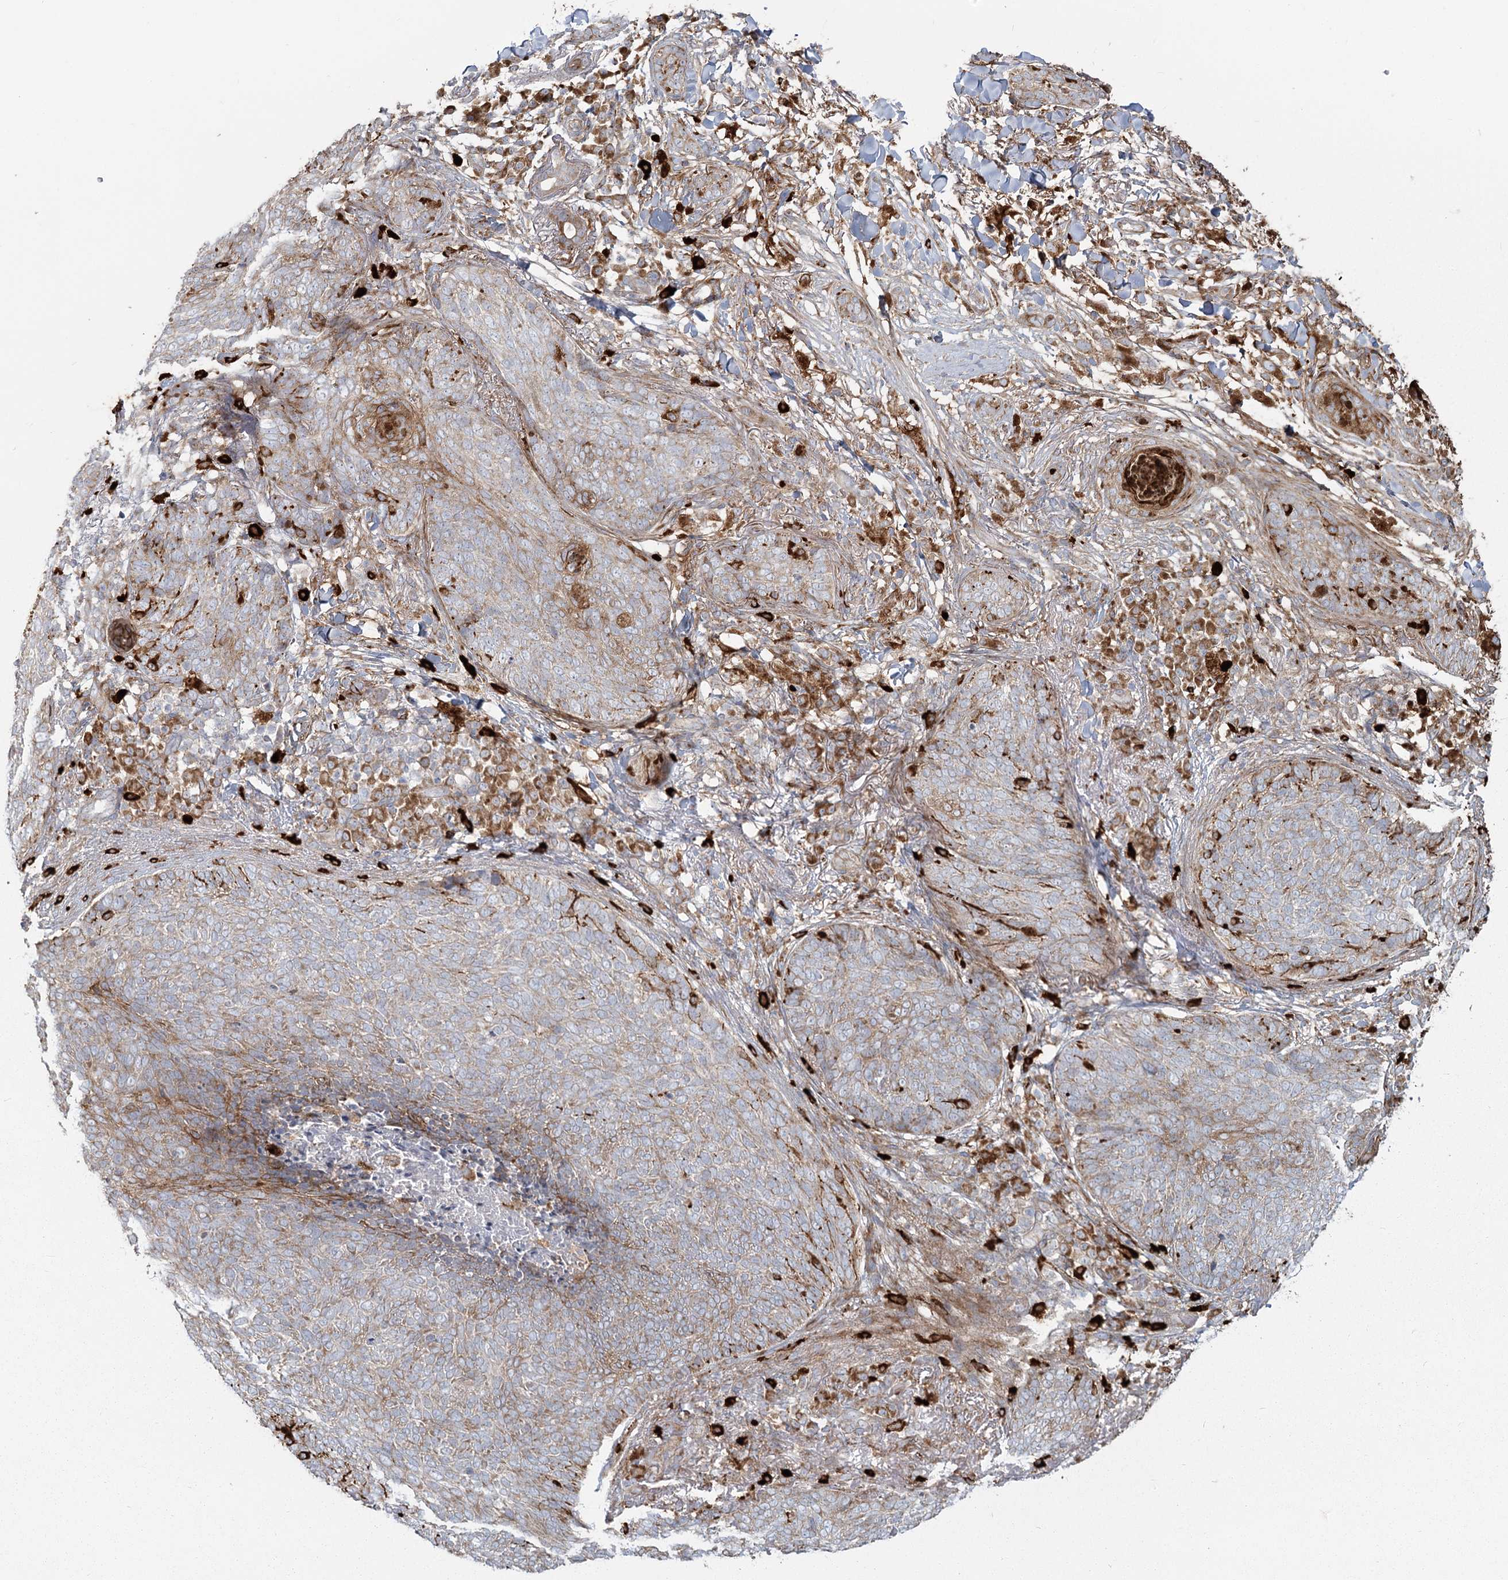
{"staining": {"intensity": "moderate", "quantity": "<25%", "location": "cytoplasmic/membranous"}, "tissue": "skin cancer", "cell_type": "Tumor cells", "image_type": "cancer", "snomed": [{"axis": "morphology", "description": "Basal cell carcinoma"}, {"axis": "topography", "description": "Skin"}], "caption": "Skin cancer (basal cell carcinoma) stained for a protein reveals moderate cytoplasmic/membranous positivity in tumor cells.", "gene": "HARS2", "patient": {"sex": "male", "age": 85}}